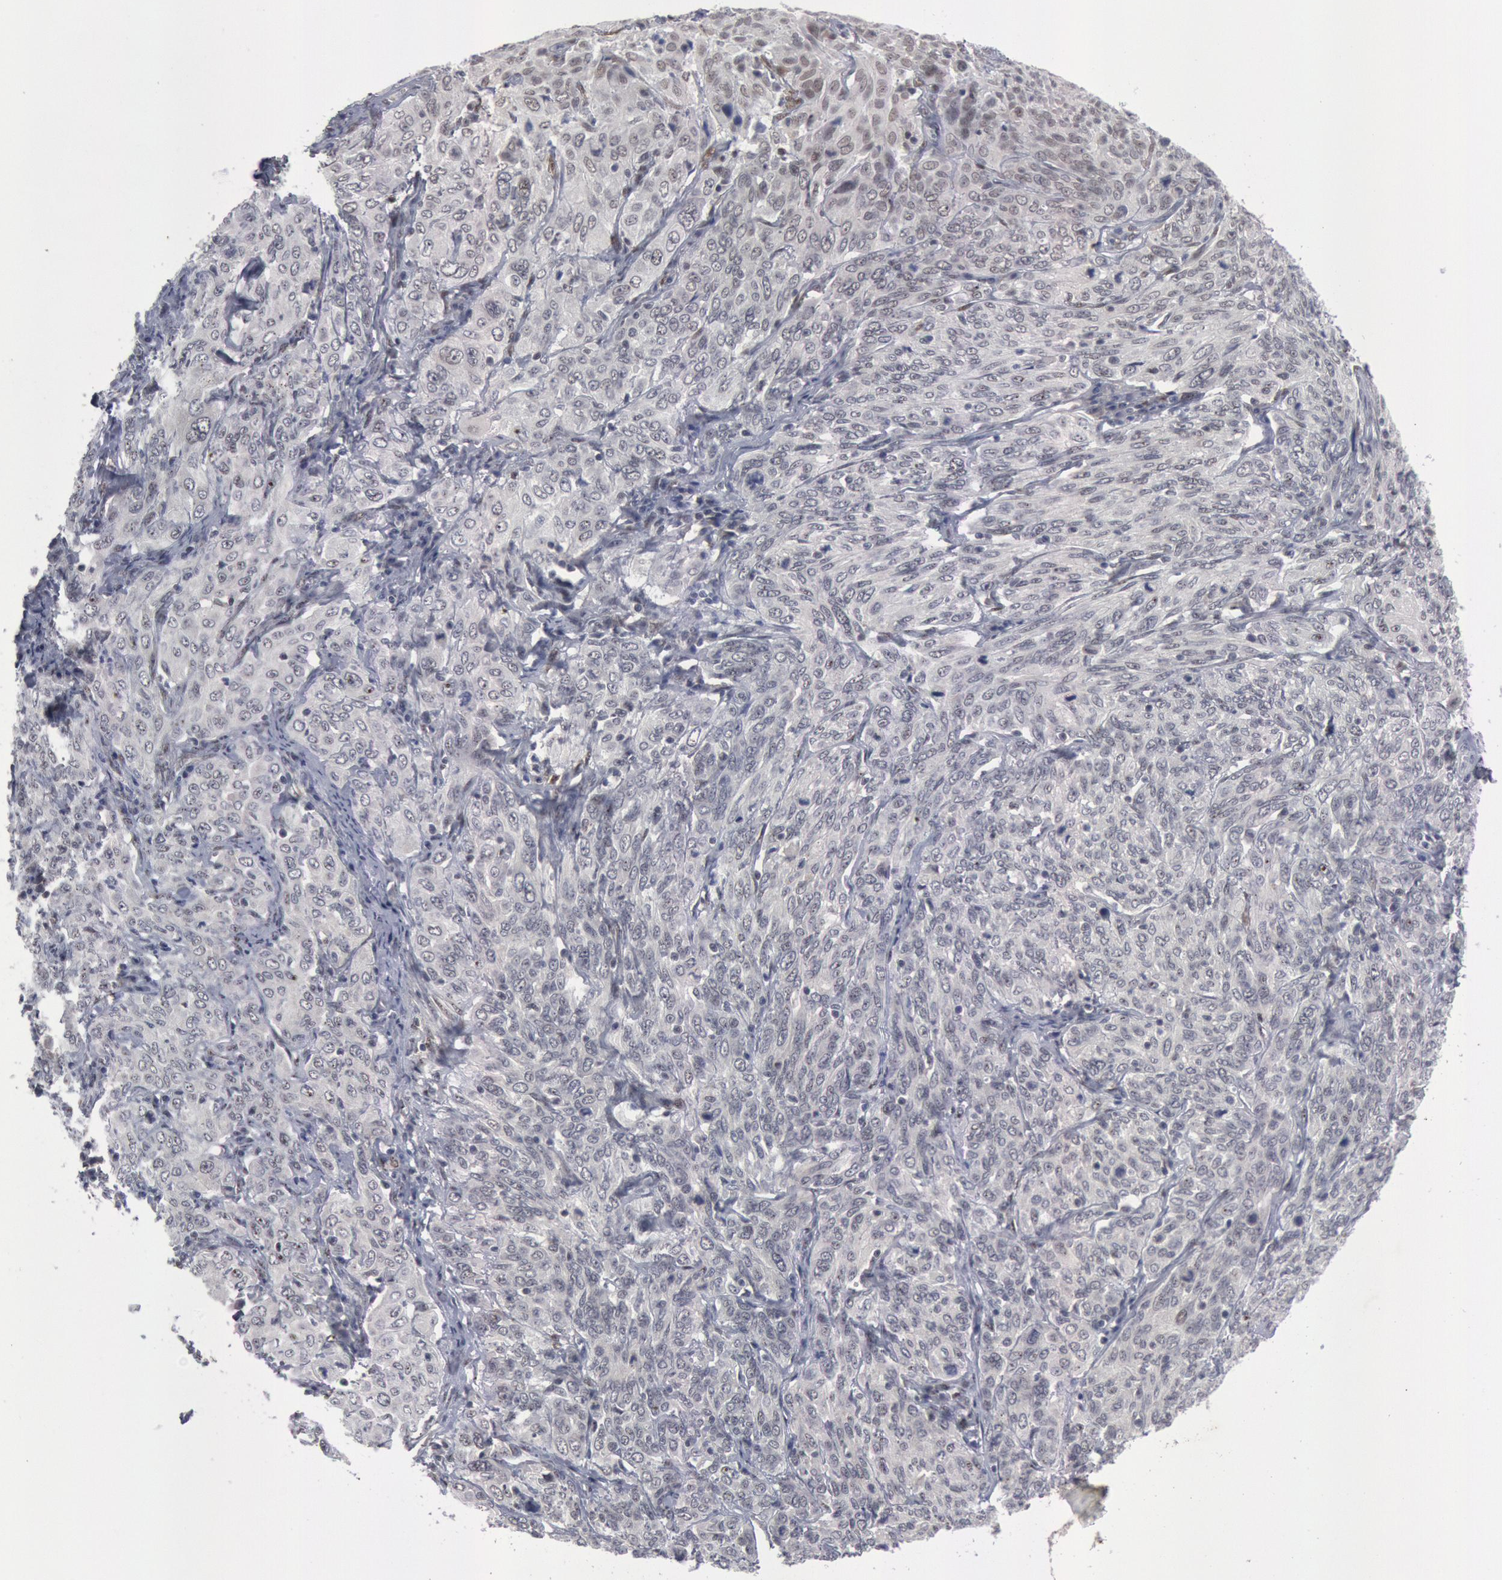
{"staining": {"intensity": "negative", "quantity": "none", "location": "none"}, "tissue": "cervical cancer", "cell_type": "Tumor cells", "image_type": "cancer", "snomed": [{"axis": "morphology", "description": "Squamous cell carcinoma, NOS"}, {"axis": "topography", "description": "Cervix"}], "caption": "Cervical cancer was stained to show a protein in brown. There is no significant positivity in tumor cells.", "gene": "FOXO1", "patient": {"sex": "female", "age": 38}}